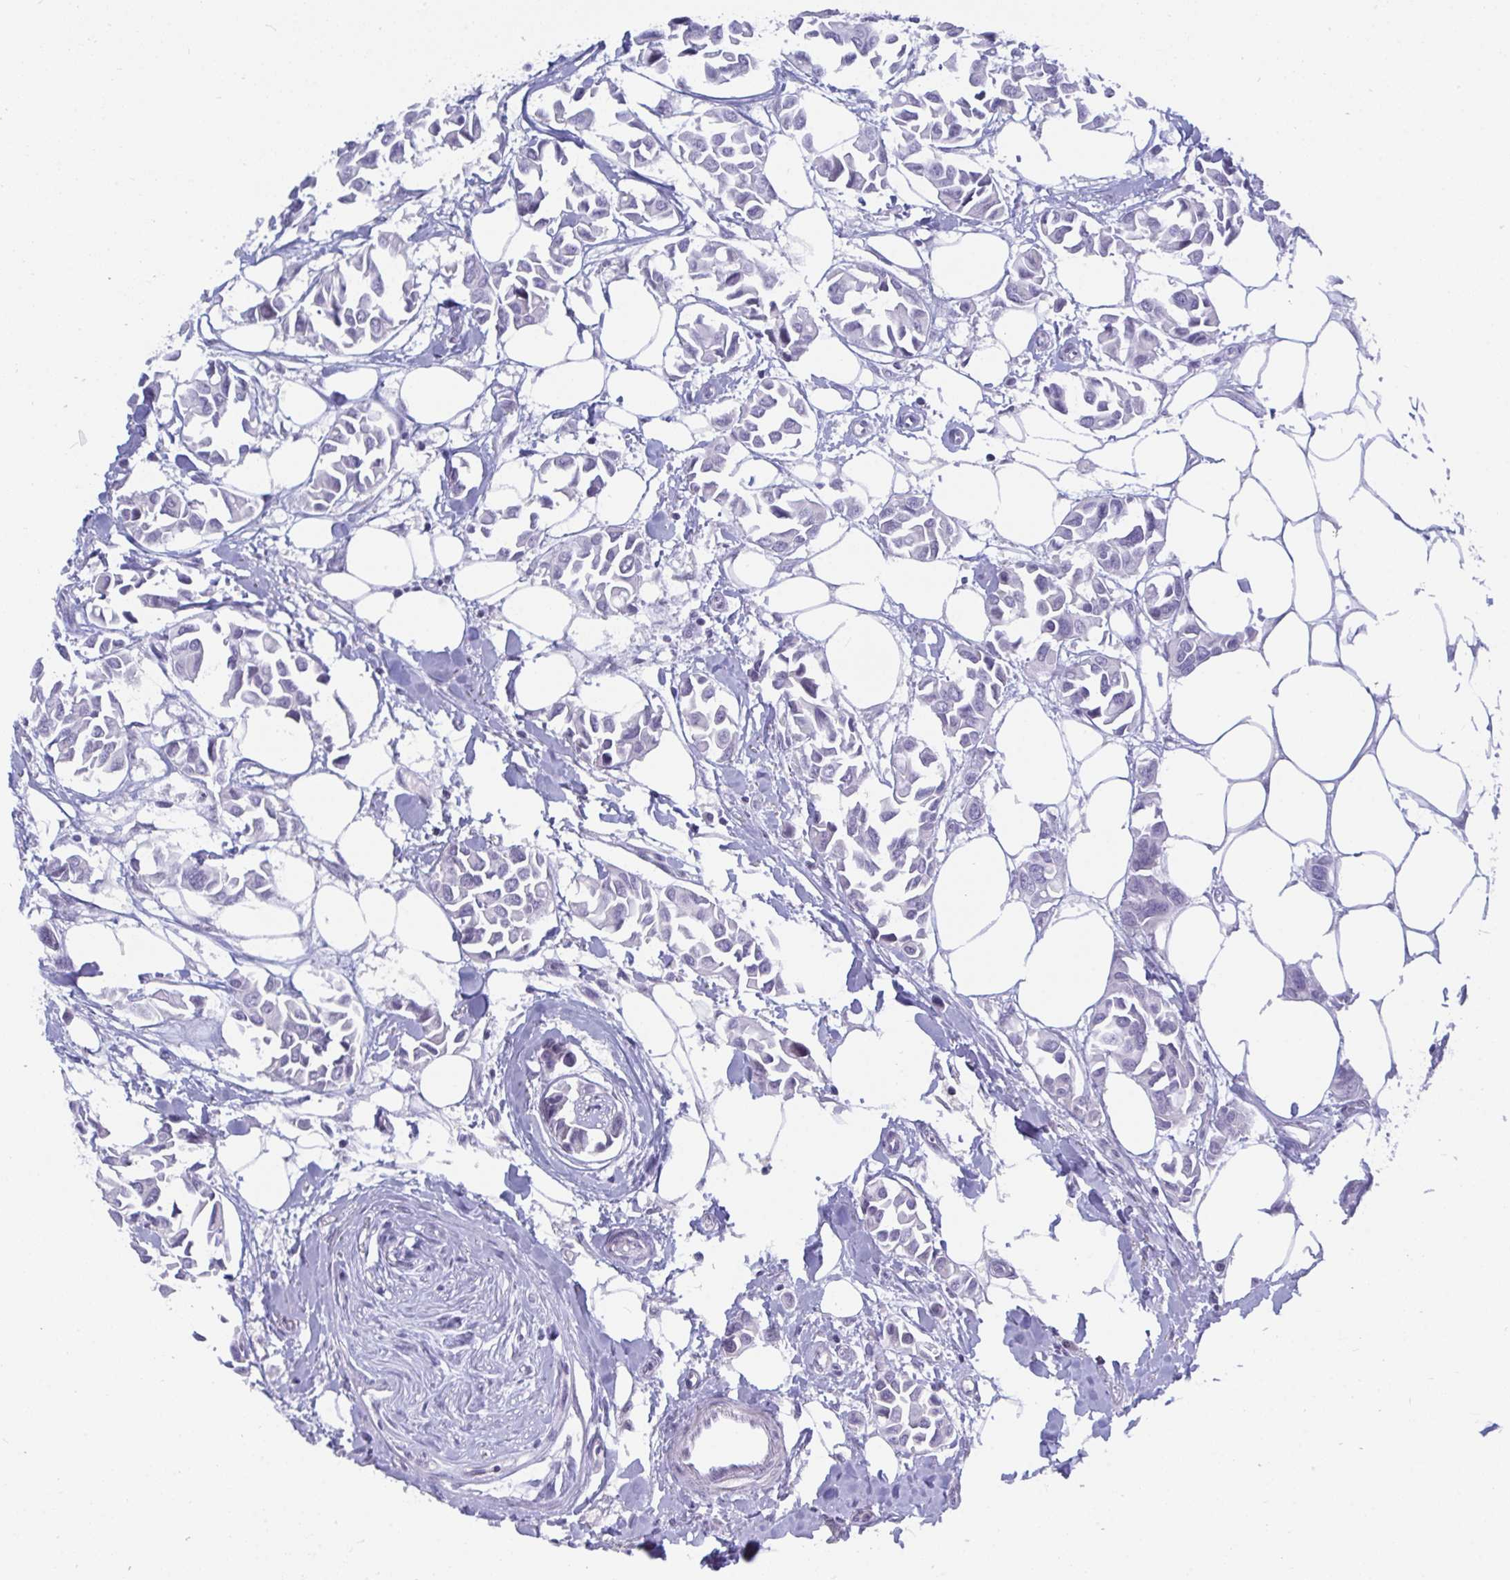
{"staining": {"intensity": "negative", "quantity": "none", "location": "none"}, "tissue": "breast cancer", "cell_type": "Tumor cells", "image_type": "cancer", "snomed": [{"axis": "morphology", "description": "Duct carcinoma"}, {"axis": "topography", "description": "Breast"}], "caption": "Intraductal carcinoma (breast) was stained to show a protein in brown. There is no significant expression in tumor cells.", "gene": "BMAL2", "patient": {"sex": "female", "age": 54}}